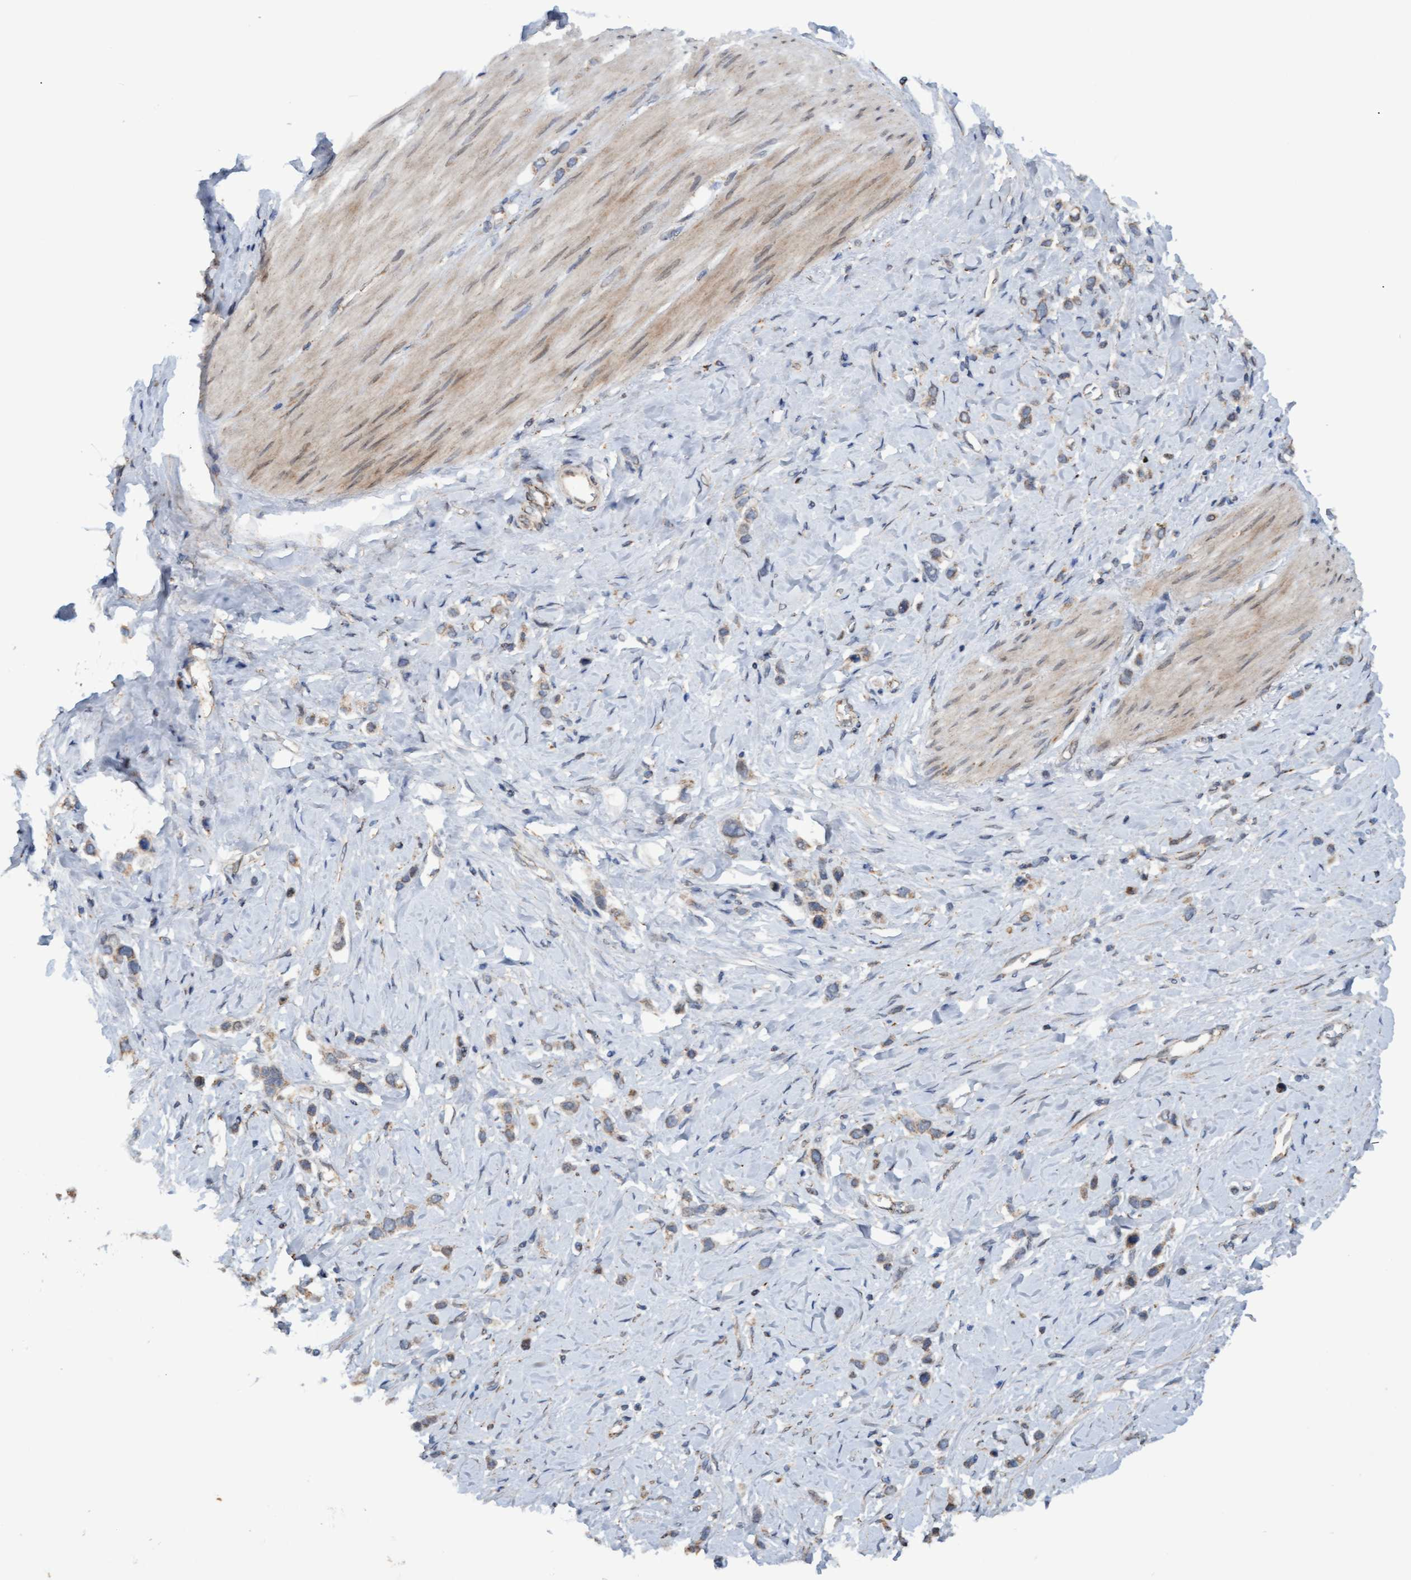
{"staining": {"intensity": "weak", "quantity": ">75%", "location": "cytoplasmic/membranous"}, "tissue": "stomach cancer", "cell_type": "Tumor cells", "image_type": "cancer", "snomed": [{"axis": "morphology", "description": "Adenocarcinoma, NOS"}, {"axis": "topography", "description": "Stomach"}], "caption": "Immunohistochemical staining of stomach cancer displays low levels of weak cytoplasmic/membranous protein positivity in approximately >75% of tumor cells.", "gene": "MGLL", "patient": {"sex": "female", "age": 65}}